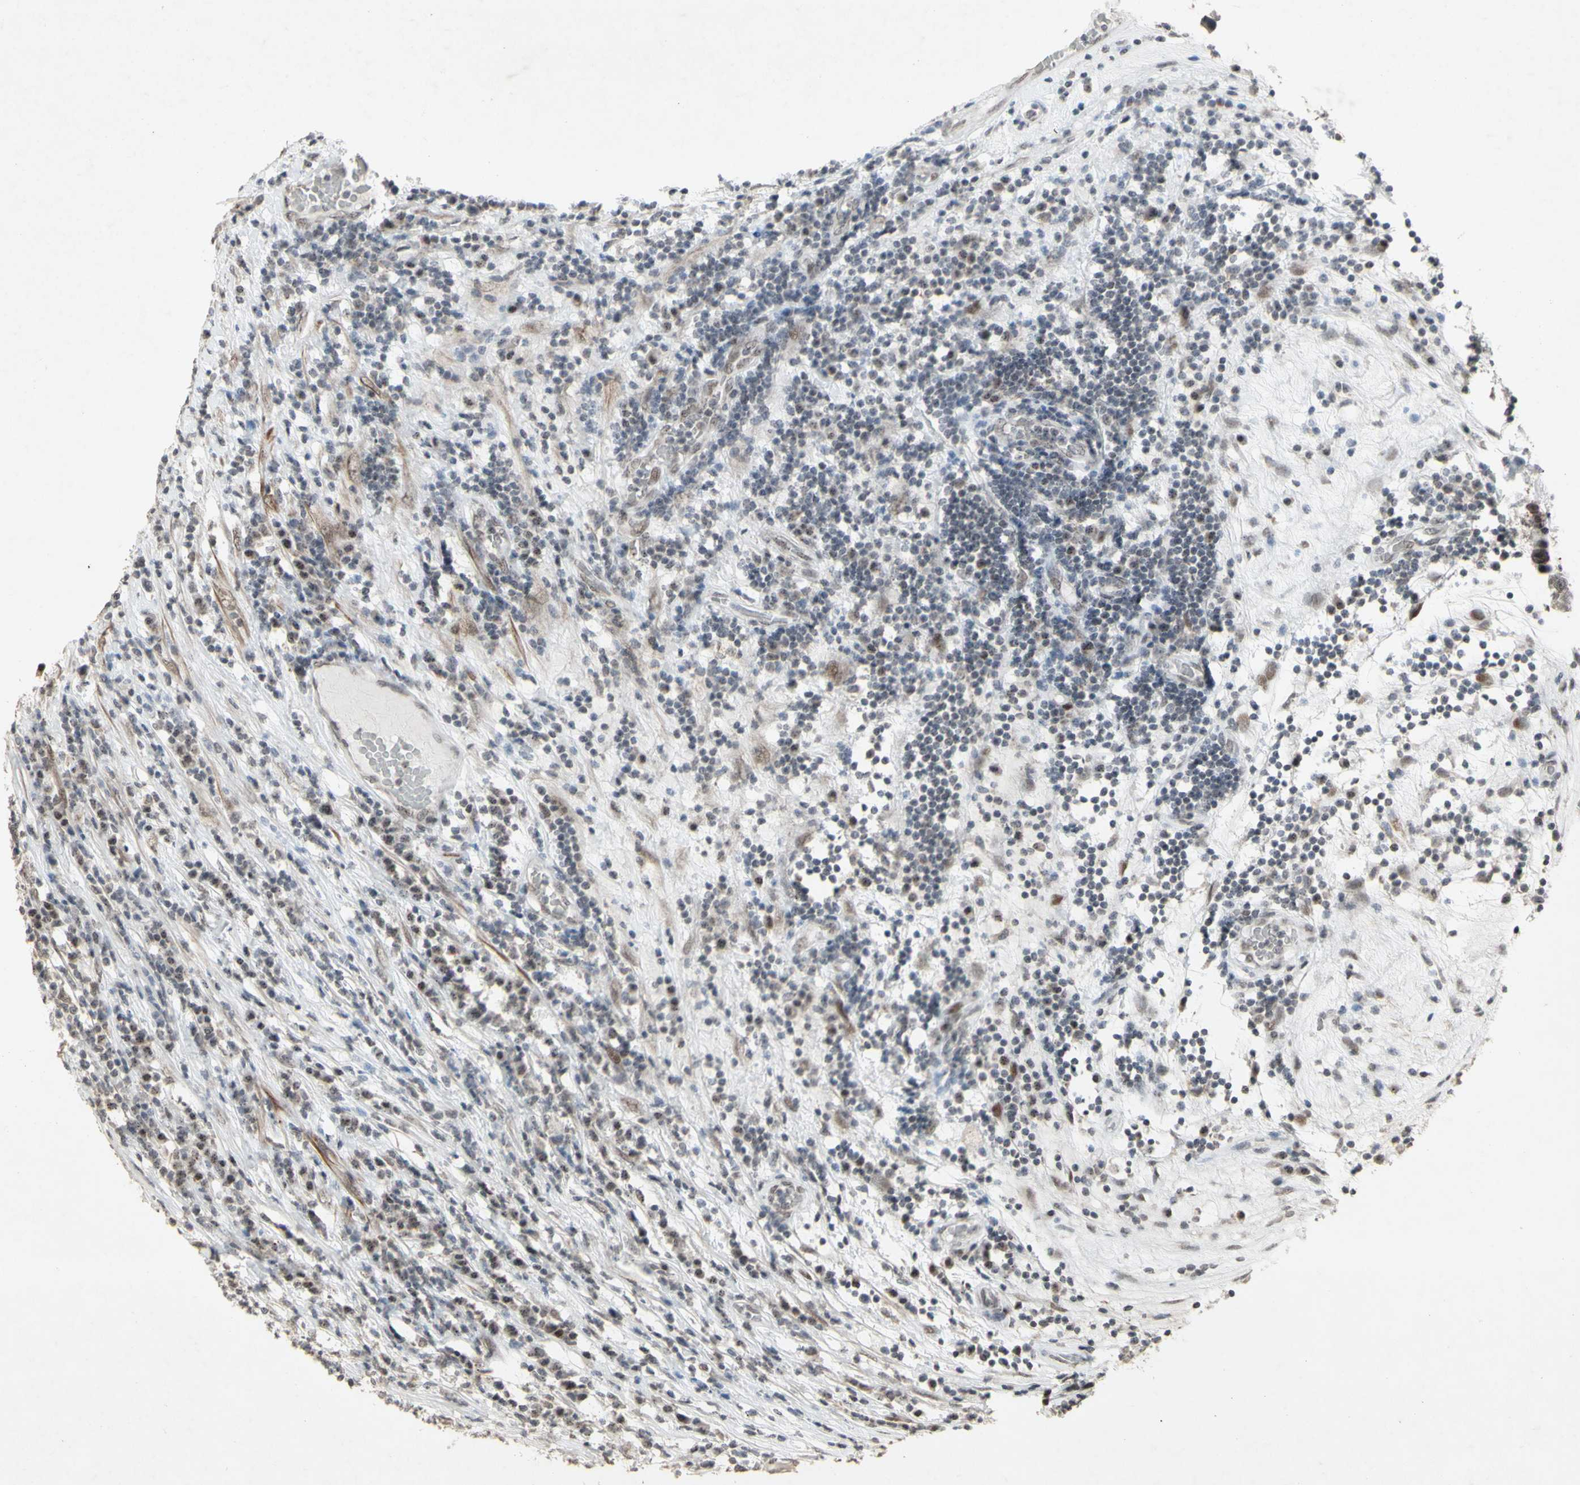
{"staining": {"intensity": "moderate", "quantity": ">75%", "location": "nuclear"}, "tissue": "testis cancer", "cell_type": "Tumor cells", "image_type": "cancer", "snomed": [{"axis": "morphology", "description": "Seminoma, NOS"}, {"axis": "topography", "description": "Testis"}], "caption": "Immunohistochemical staining of seminoma (testis) exhibits medium levels of moderate nuclear expression in approximately >75% of tumor cells. Nuclei are stained in blue.", "gene": "CENPB", "patient": {"sex": "male", "age": 43}}